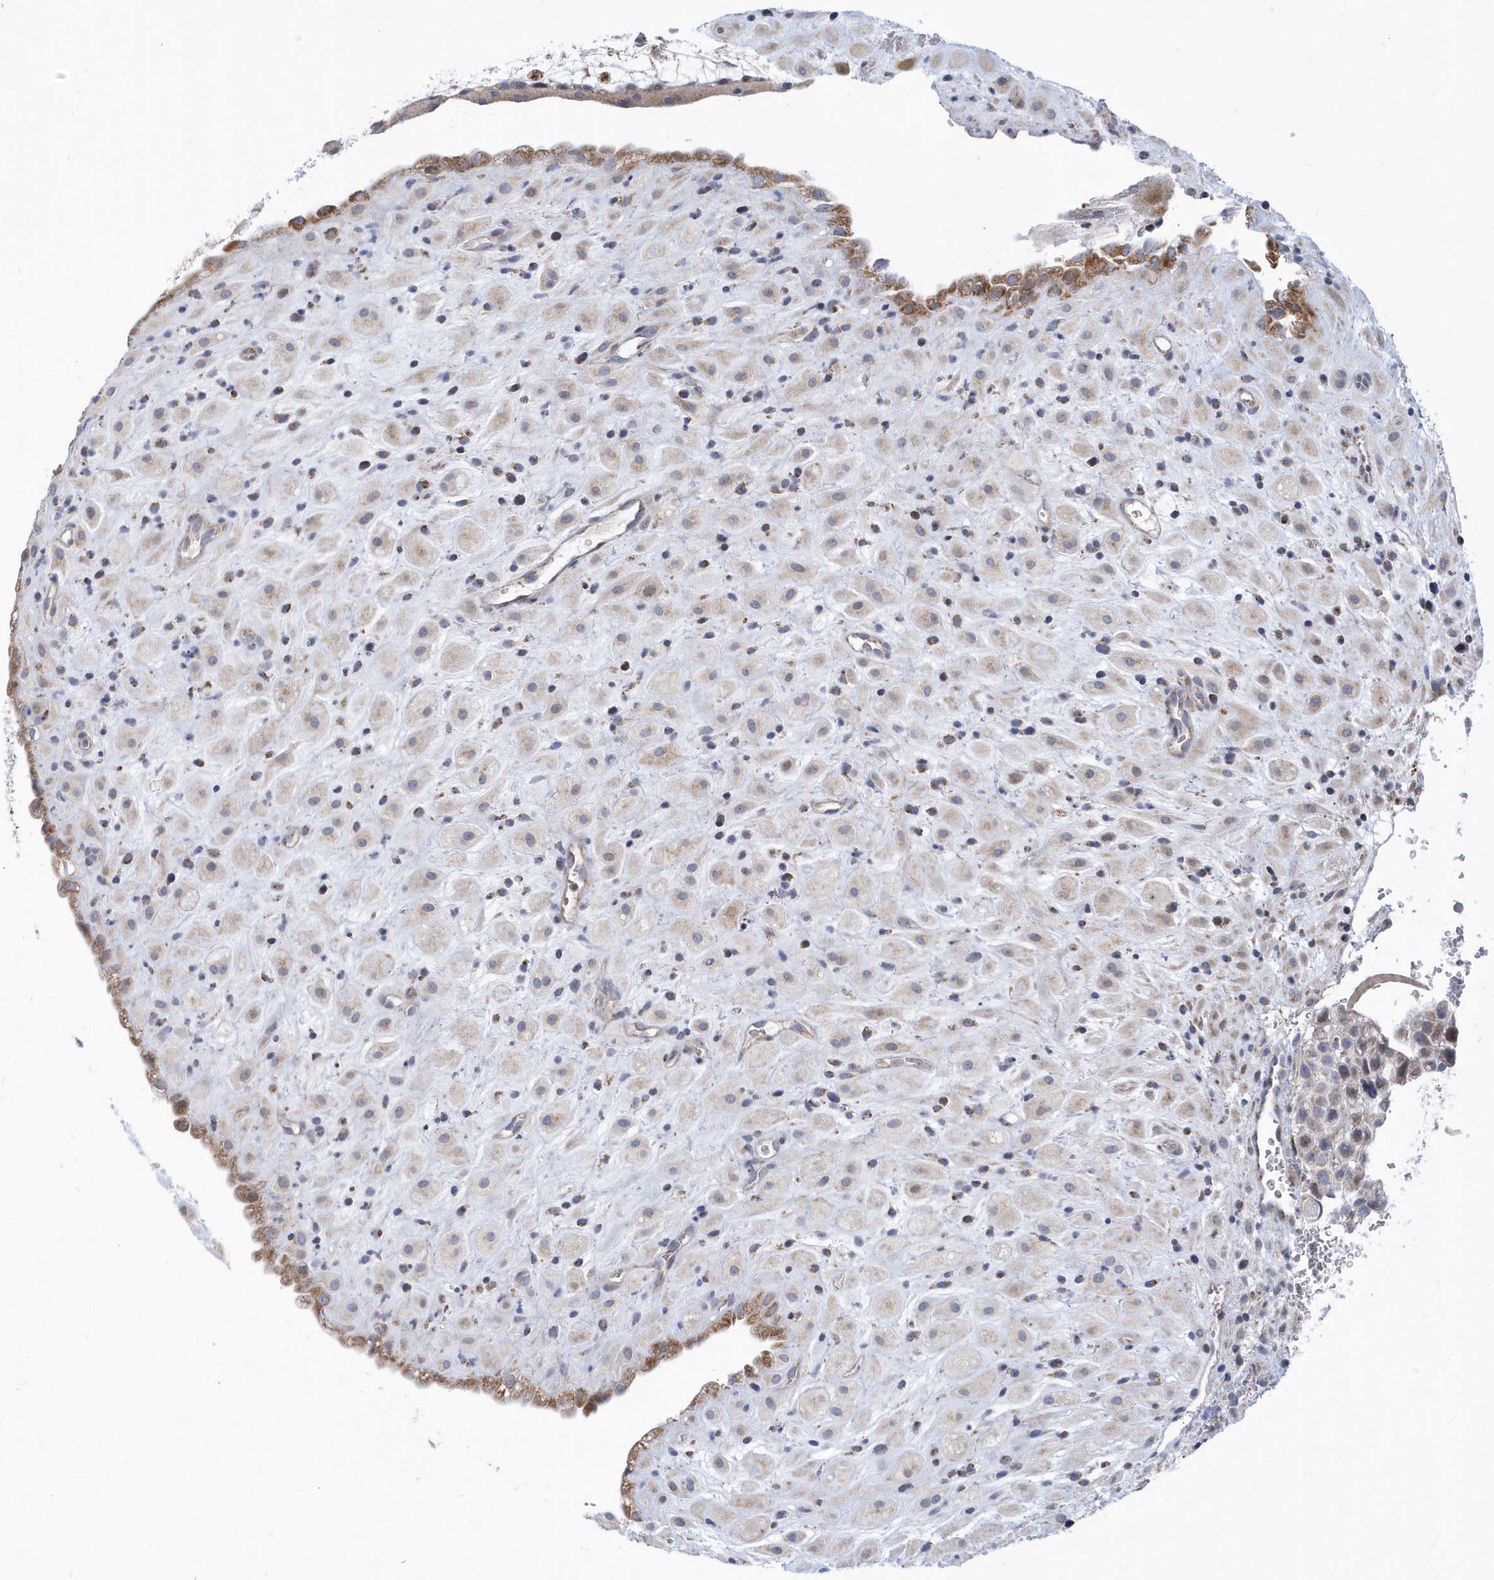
{"staining": {"intensity": "weak", "quantity": "<25%", "location": "cytoplasmic/membranous"}, "tissue": "placenta", "cell_type": "Decidual cells", "image_type": "normal", "snomed": [{"axis": "morphology", "description": "Normal tissue, NOS"}, {"axis": "topography", "description": "Placenta"}], "caption": "IHC image of normal placenta stained for a protein (brown), which exhibits no staining in decidual cells.", "gene": "VWA5B2", "patient": {"sex": "female", "age": 35}}